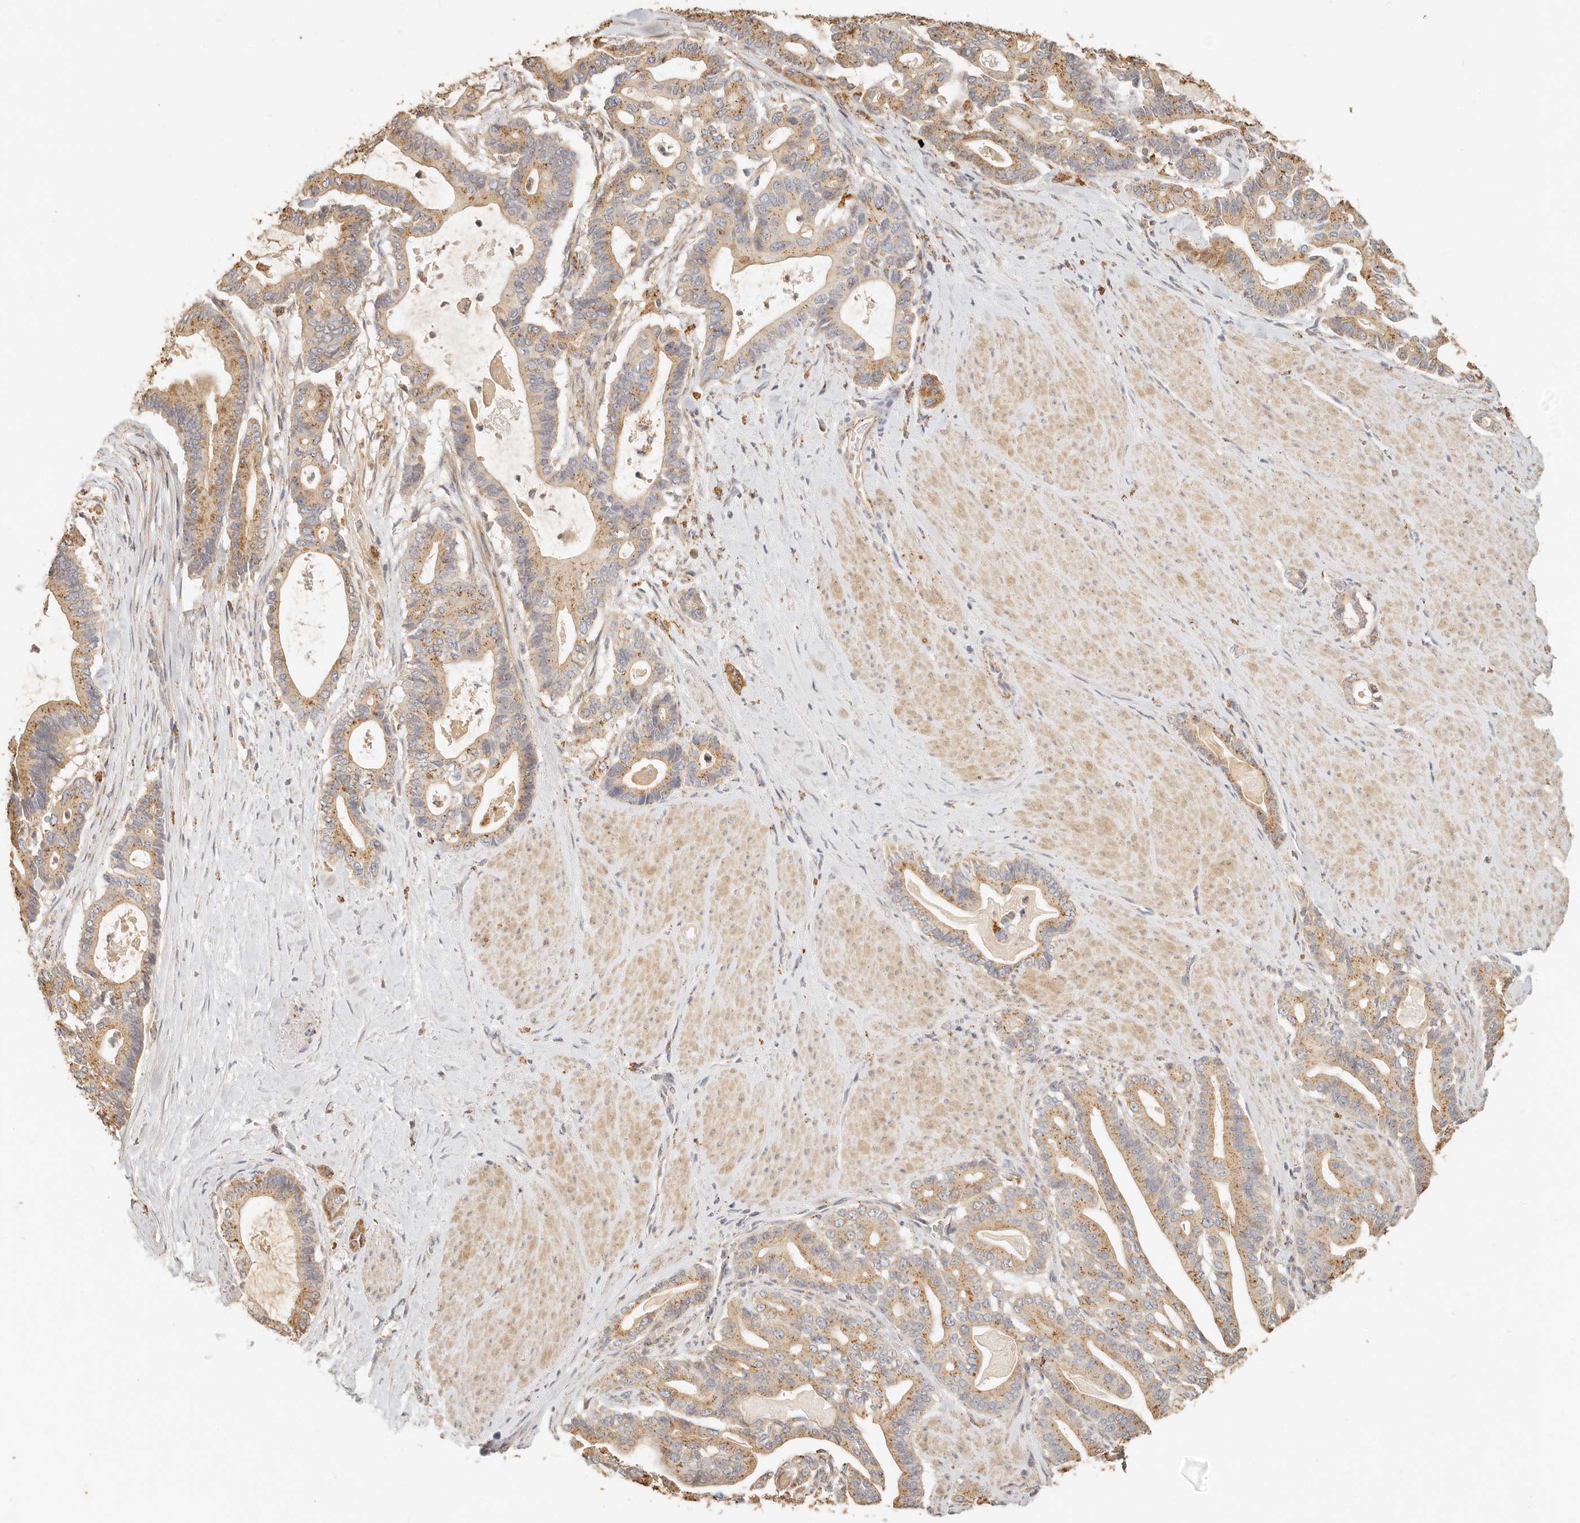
{"staining": {"intensity": "moderate", "quantity": ">75%", "location": "cytoplasmic/membranous"}, "tissue": "pancreatic cancer", "cell_type": "Tumor cells", "image_type": "cancer", "snomed": [{"axis": "morphology", "description": "Adenocarcinoma, NOS"}, {"axis": "topography", "description": "Pancreas"}], "caption": "IHC micrograph of human pancreatic cancer stained for a protein (brown), which reveals medium levels of moderate cytoplasmic/membranous staining in approximately >75% of tumor cells.", "gene": "CNMD", "patient": {"sex": "male", "age": 63}}